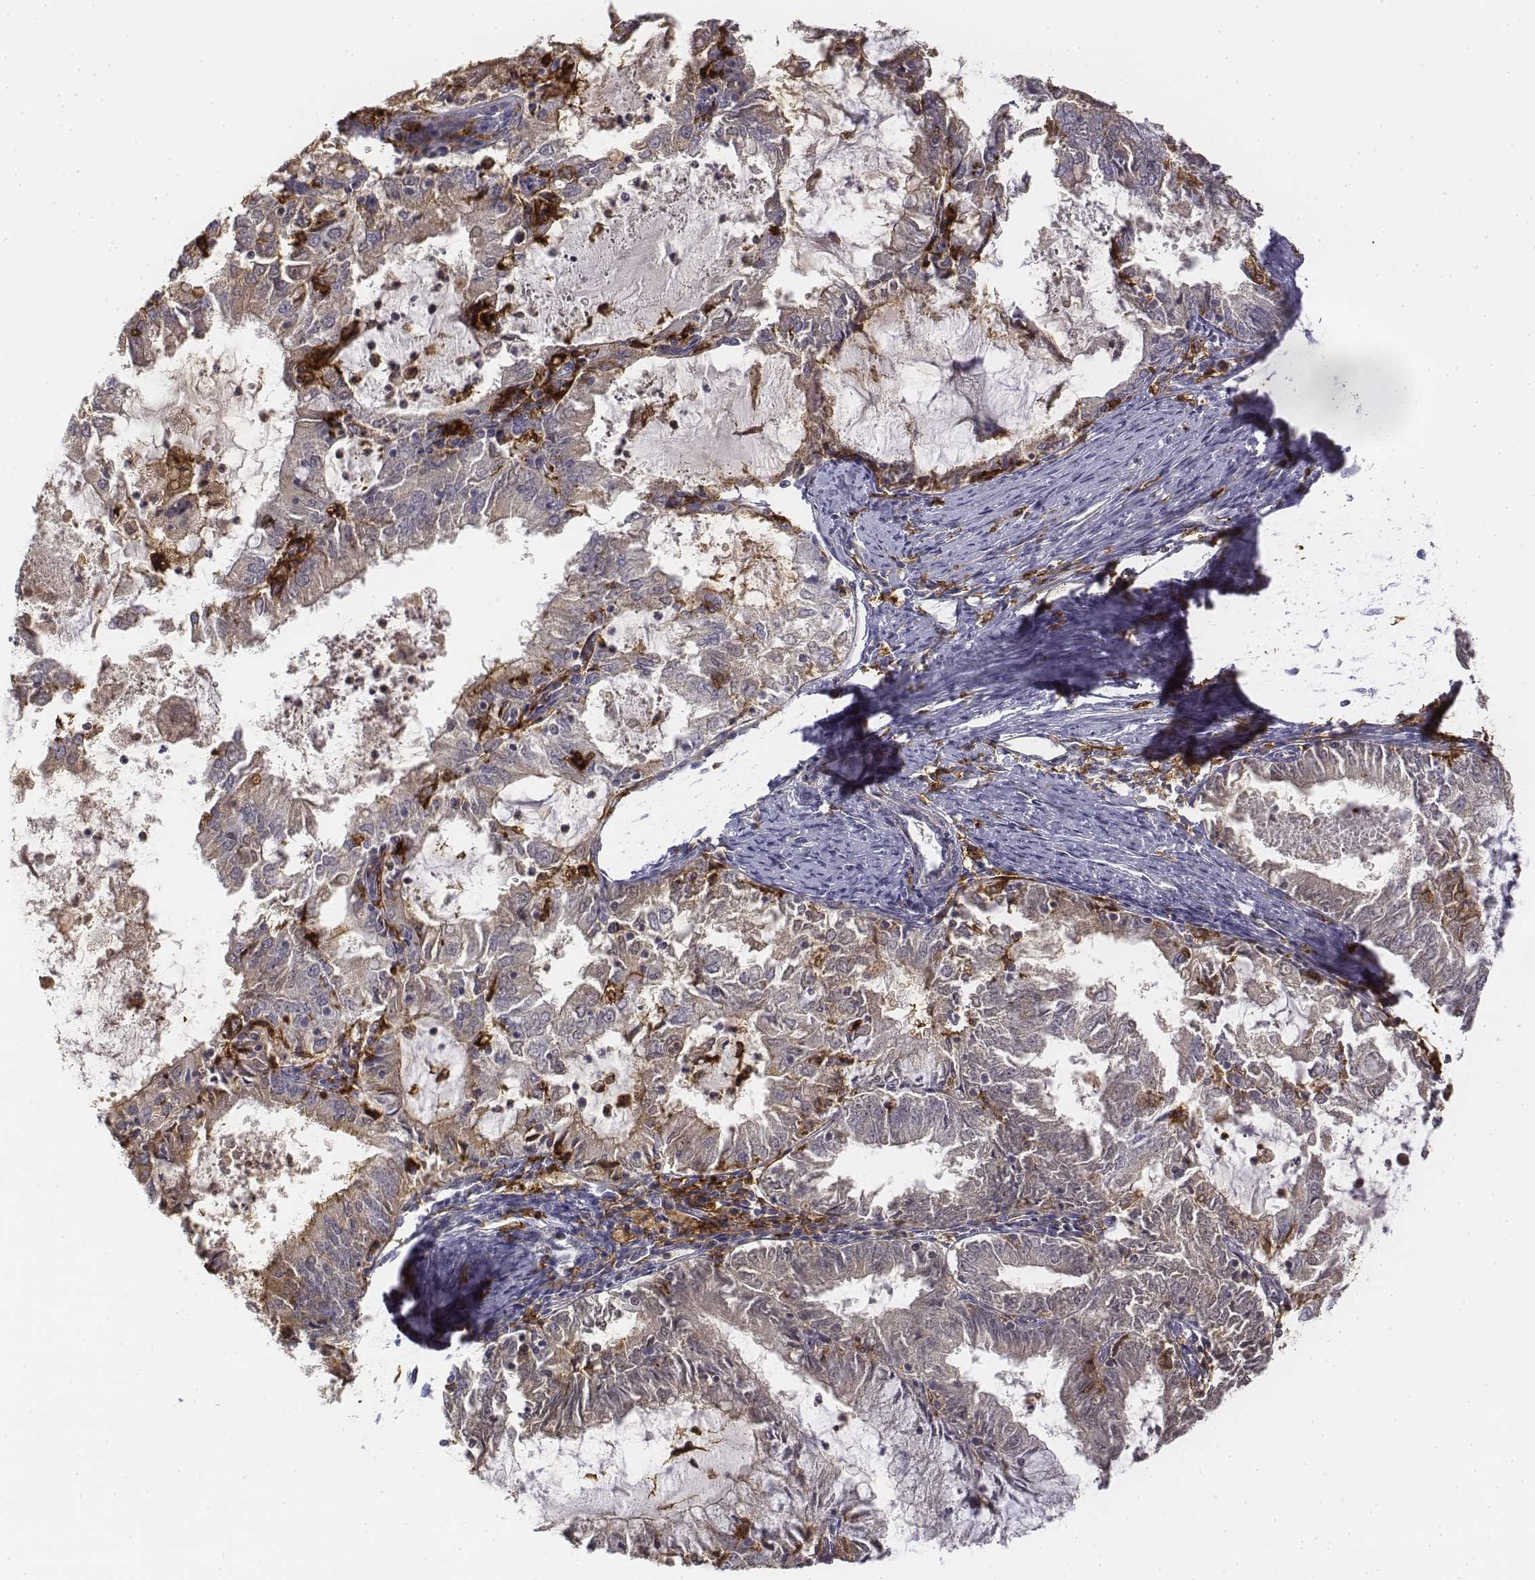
{"staining": {"intensity": "negative", "quantity": "none", "location": "none"}, "tissue": "endometrial cancer", "cell_type": "Tumor cells", "image_type": "cancer", "snomed": [{"axis": "morphology", "description": "Adenocarcinoma, NOS"}, {"axis": "topography", "description": "Endometrium"}], "caption": "Immunohistochemistry (IHC) of human adenocarcinoma (endometrial) exhibits no expression in tumor cells. (Stains: DAB IHC with hematoxylin counter stain, Microscopy: brightfield microscopy at high magnification).", "gene": "CD14", "patient": {"sex": "female", "age": 57}}